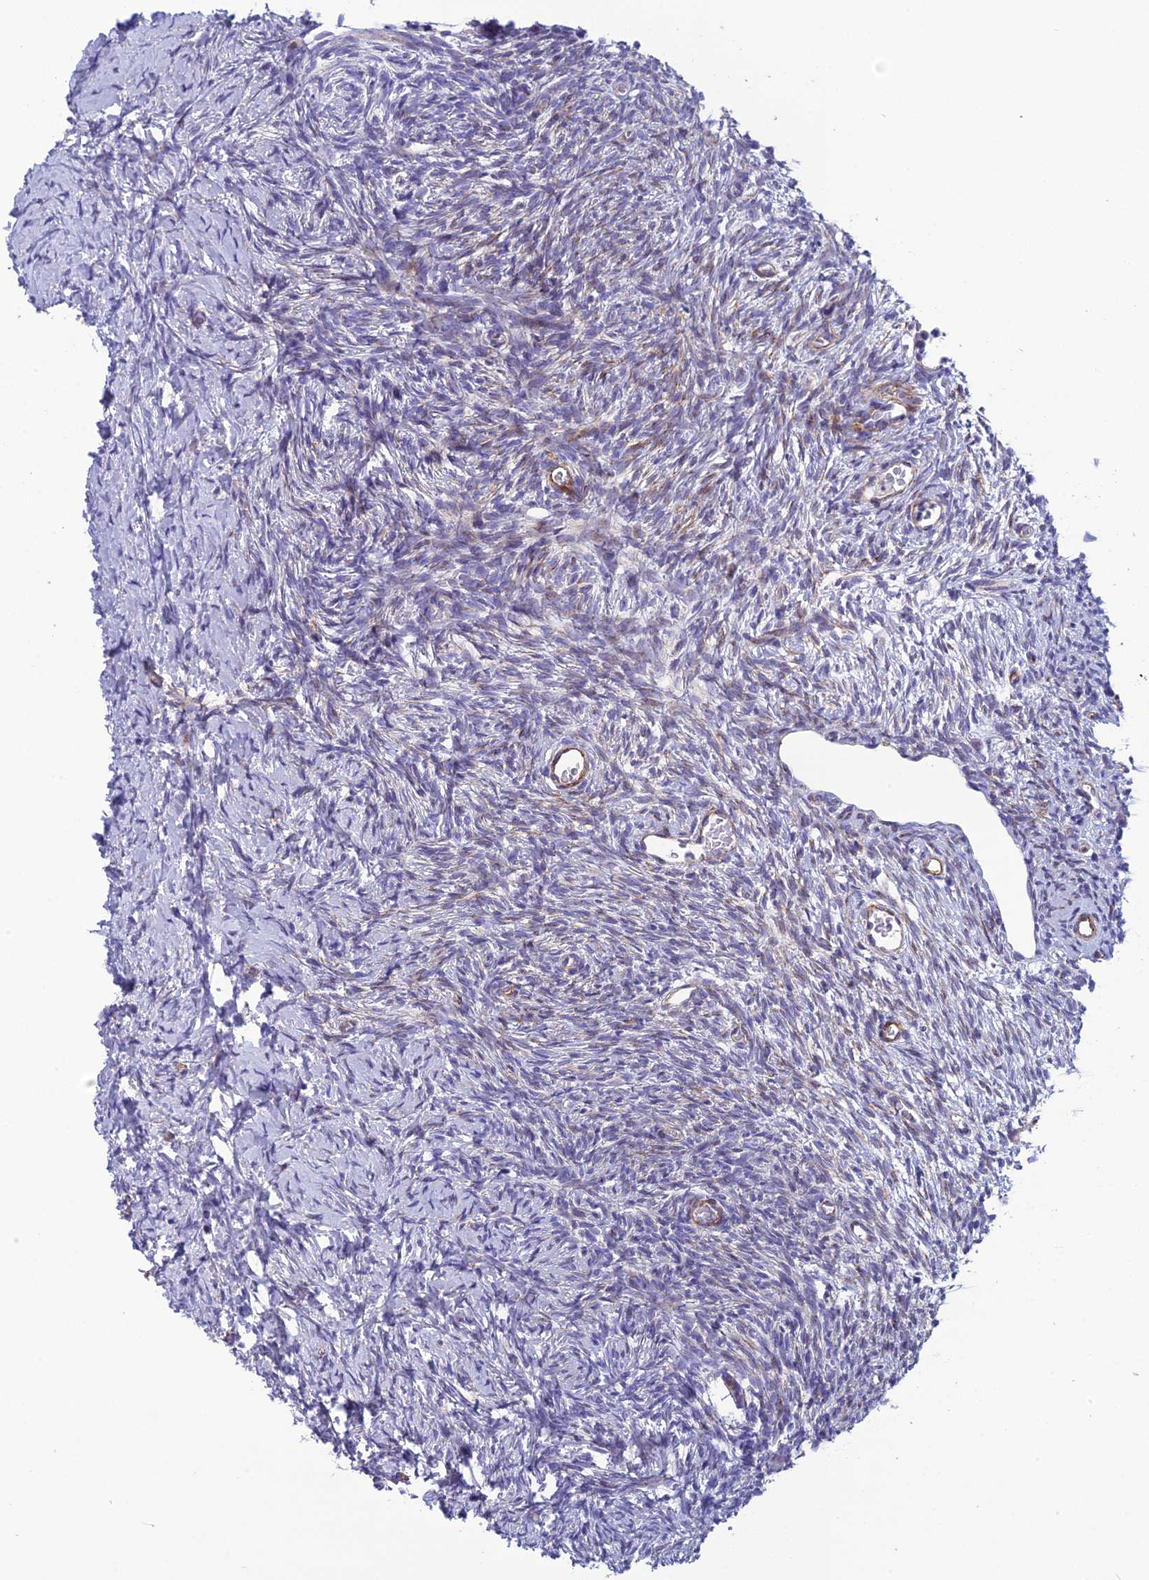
{"staining": {"intensity": "negative", "quantity": "none", "location": "none"}, "tissue": "ovary", "cell_type": "Ovarian stroma cells", "image_type": "normal", "snomed": [{"axis": "morphology", "description": "Normal tissue, NOS"}, {"axis": "topography", "description": "Ovary"}], "caption": "IHC histopathology image of unremarkable ovary: ovary stained with DAB (3,3'-diaminobenzidine) reveals no significant protein expression in ovarian stroma cells.", "gene": "POMGNT1", "patient": {"sex": "female", "age": 39}}